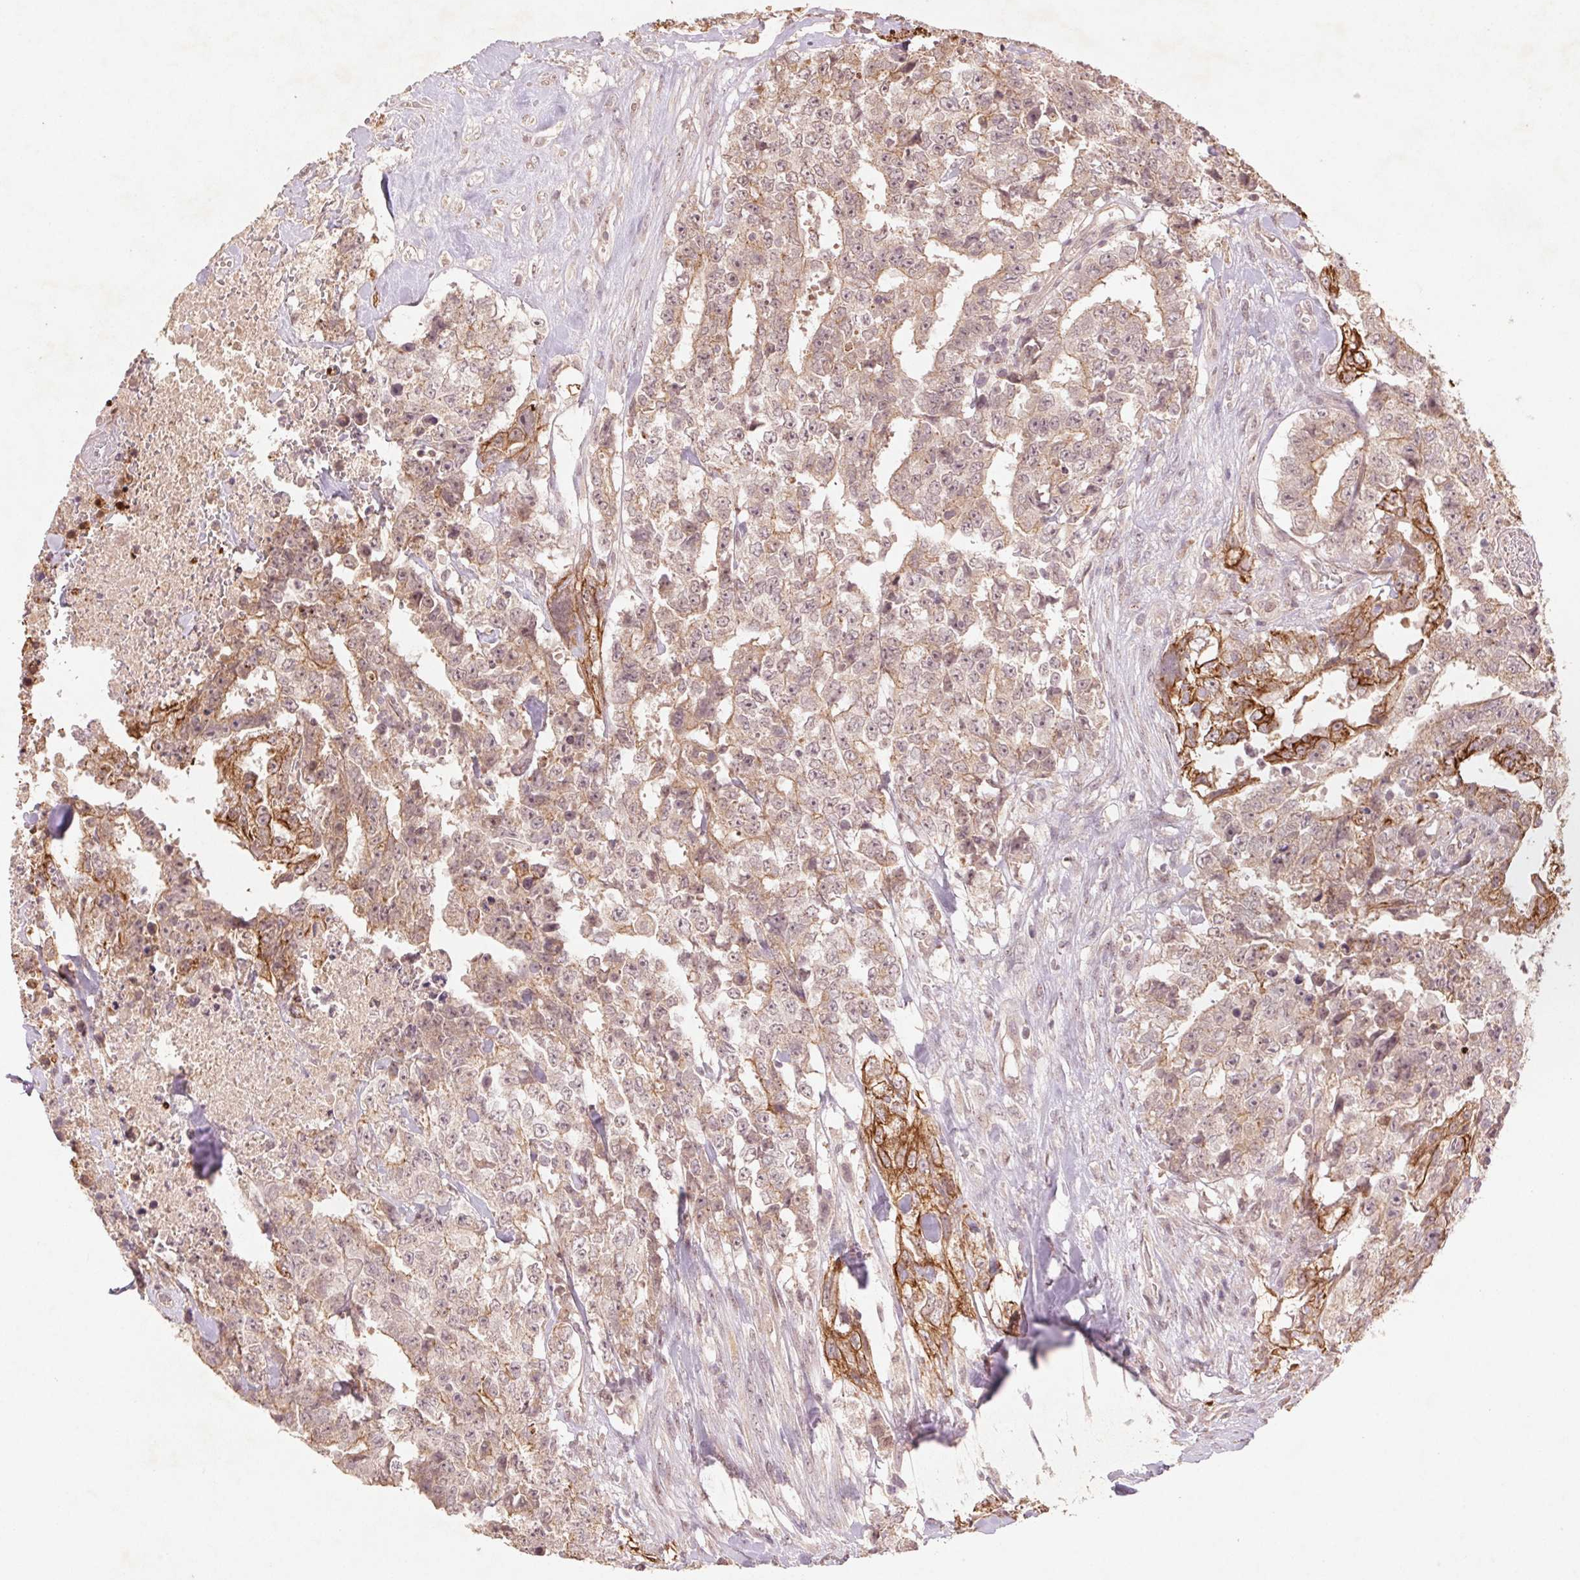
{"staining": {"intensity": "strong", "quantity": "<25%", "location": "cytoplasmic/membranous"}, "tissue": "testis cancer", "cell_type": "Tumor cells", "image_type": "cancer", "snomed": [{"axis": "morphology", "description": "Carcinoma, Embryonal, NOS"}, {"axis": "topography", "description": "Testis"}], "caption": "Immunohistochemical staining of human testis embryonal carcinoma shows strong cytoplasmic/membranous protein positivity in approximately <25% of tumor cells.", "gene": "SMLR1", "patient": {"sex": "male", "age": 24}}